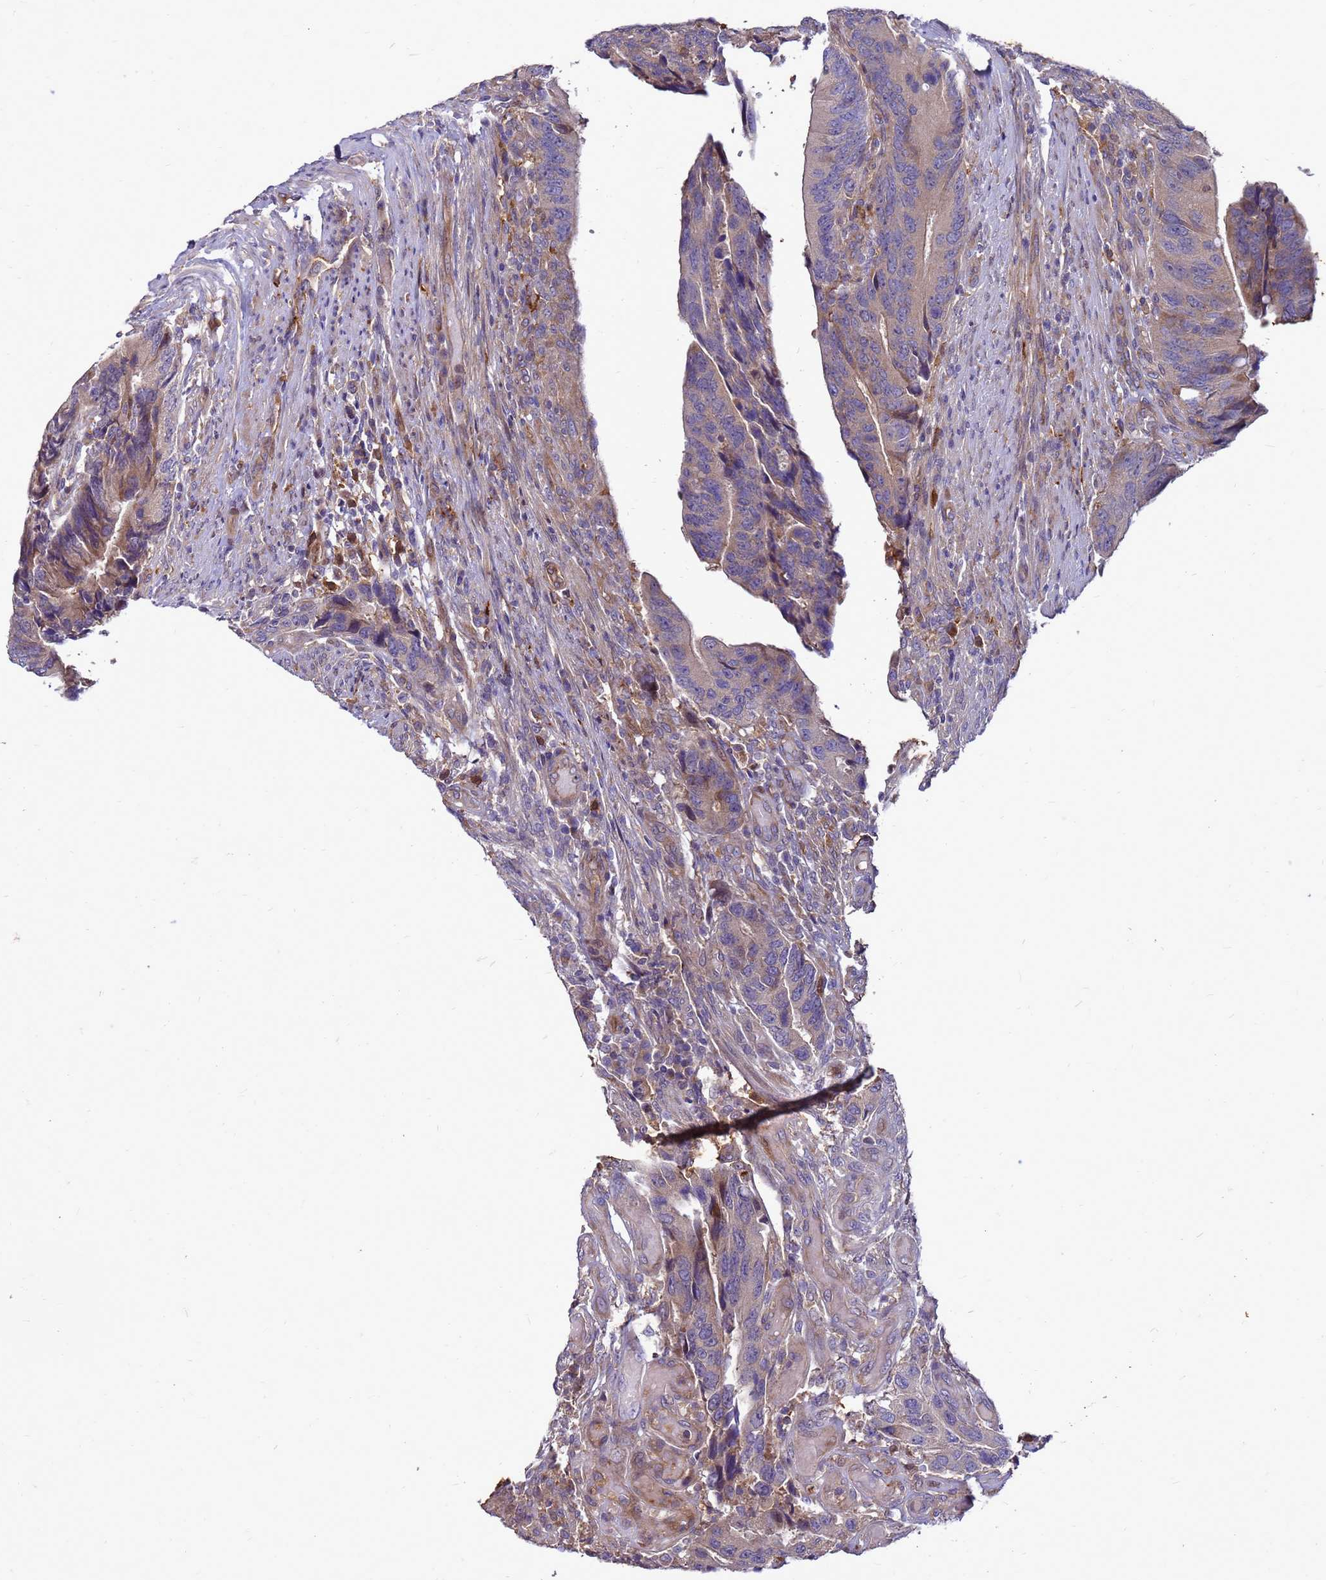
{"staining": {"intensity": "weak", "quantity": "<25%", "location": "cytoplasmic/membranous"}, "tissue": "colorectal cancer", "cell_type": "Tumor cells", "image_type": "cancer", "snomed": [{"axis": "morphology", "description": "Adenocarcinoma, NOS"}, {"axis": "topography", "description": "Colon"}], "caption": "This is an immunohistochemistry image of human colorectal adenocarcinoma. There is no positivity in tumor cells.", "gene": "RNF215", "patient": {"sex": "male", "age": 87}}